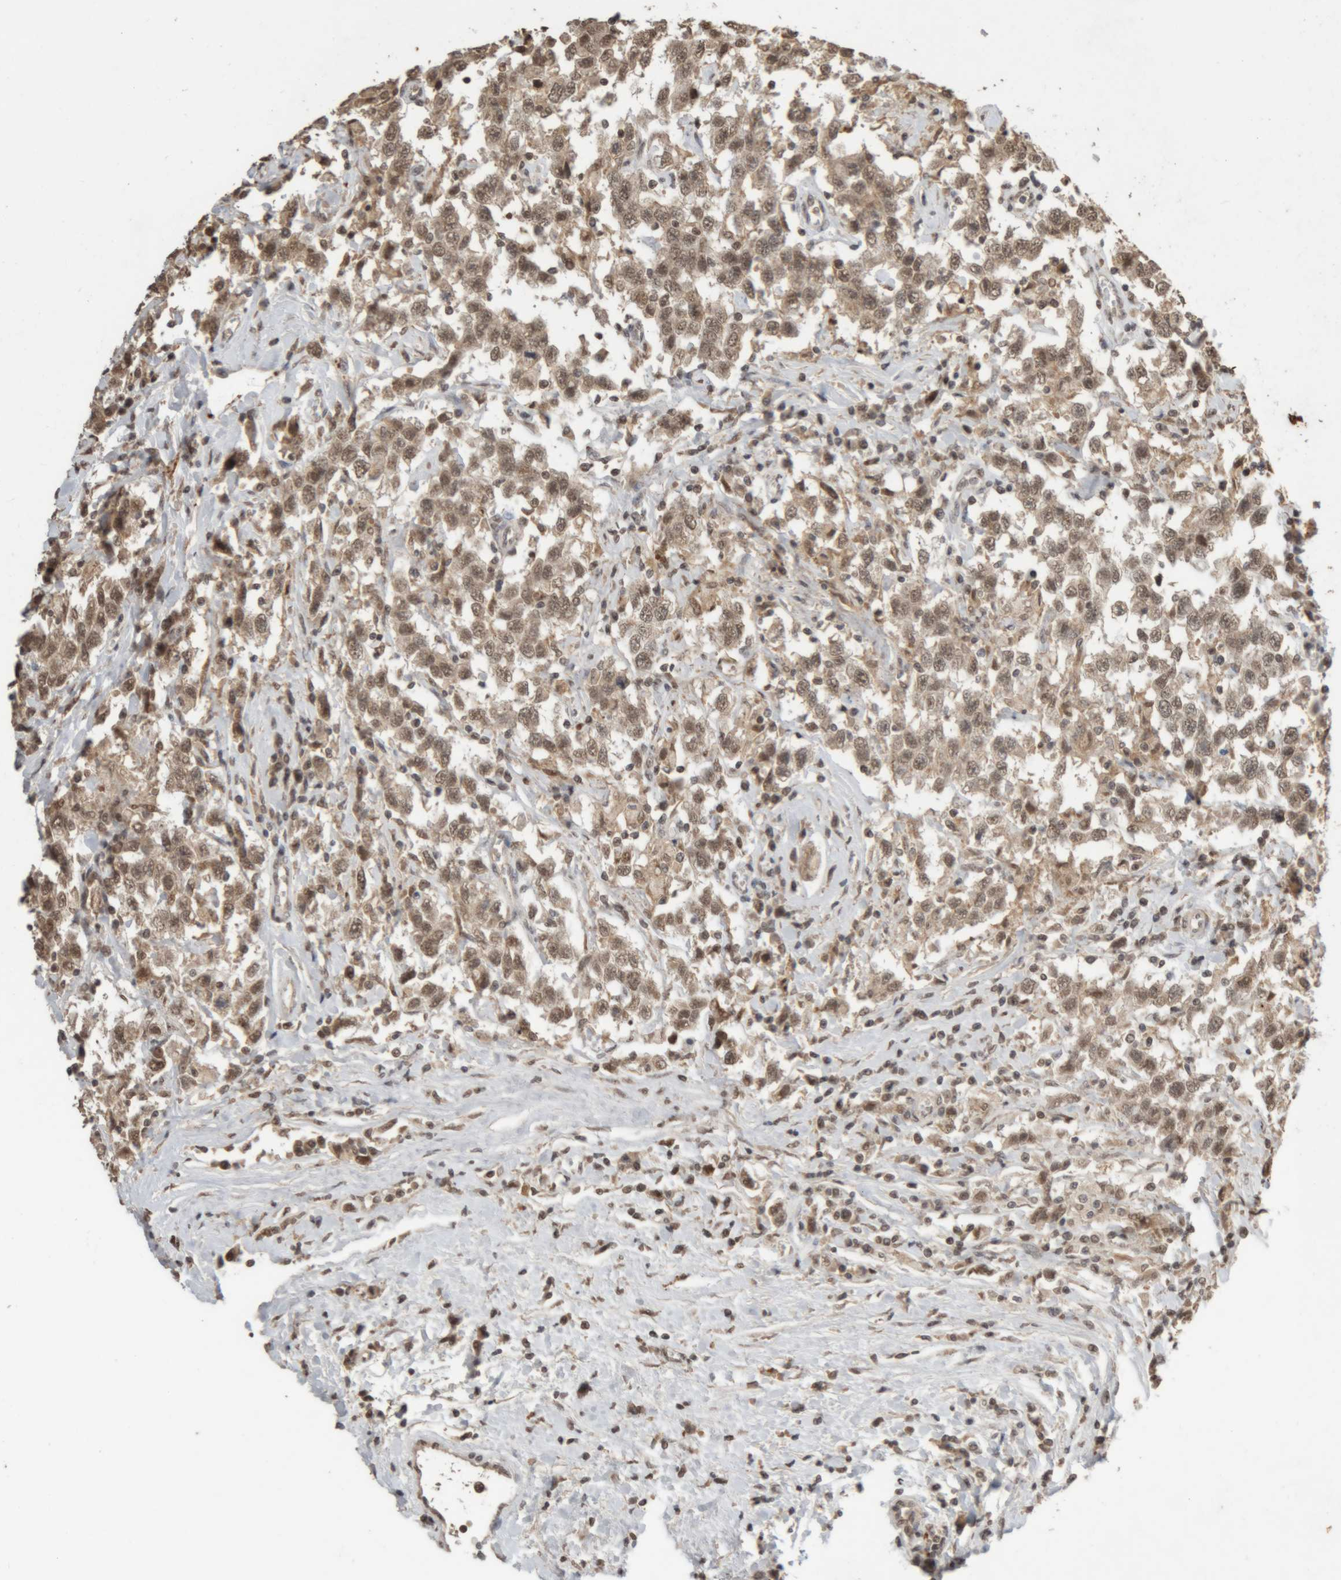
{"staining": {"intensity": "moderate", "quantity": ">75%", "location": "cytoplasmic/membranous,nuclear"}, "tissue": "testis cancer", "cell_type": "Tumor cells", "image_type": "cancer", "snomed": [{"axis": "morphology", "description": "Seminoma, NOS"}, {"axis": "topography", "description": "Testis"}], "caption": "Seminoma (testis) was stained to show a protein in brown. There is medium levels of moderate cytoplasmic/membranous and nuclear expression in approximately >75% of tumor cells.", "gene": "KEAP1", "patient": {"sex": "male", "age": 41}}